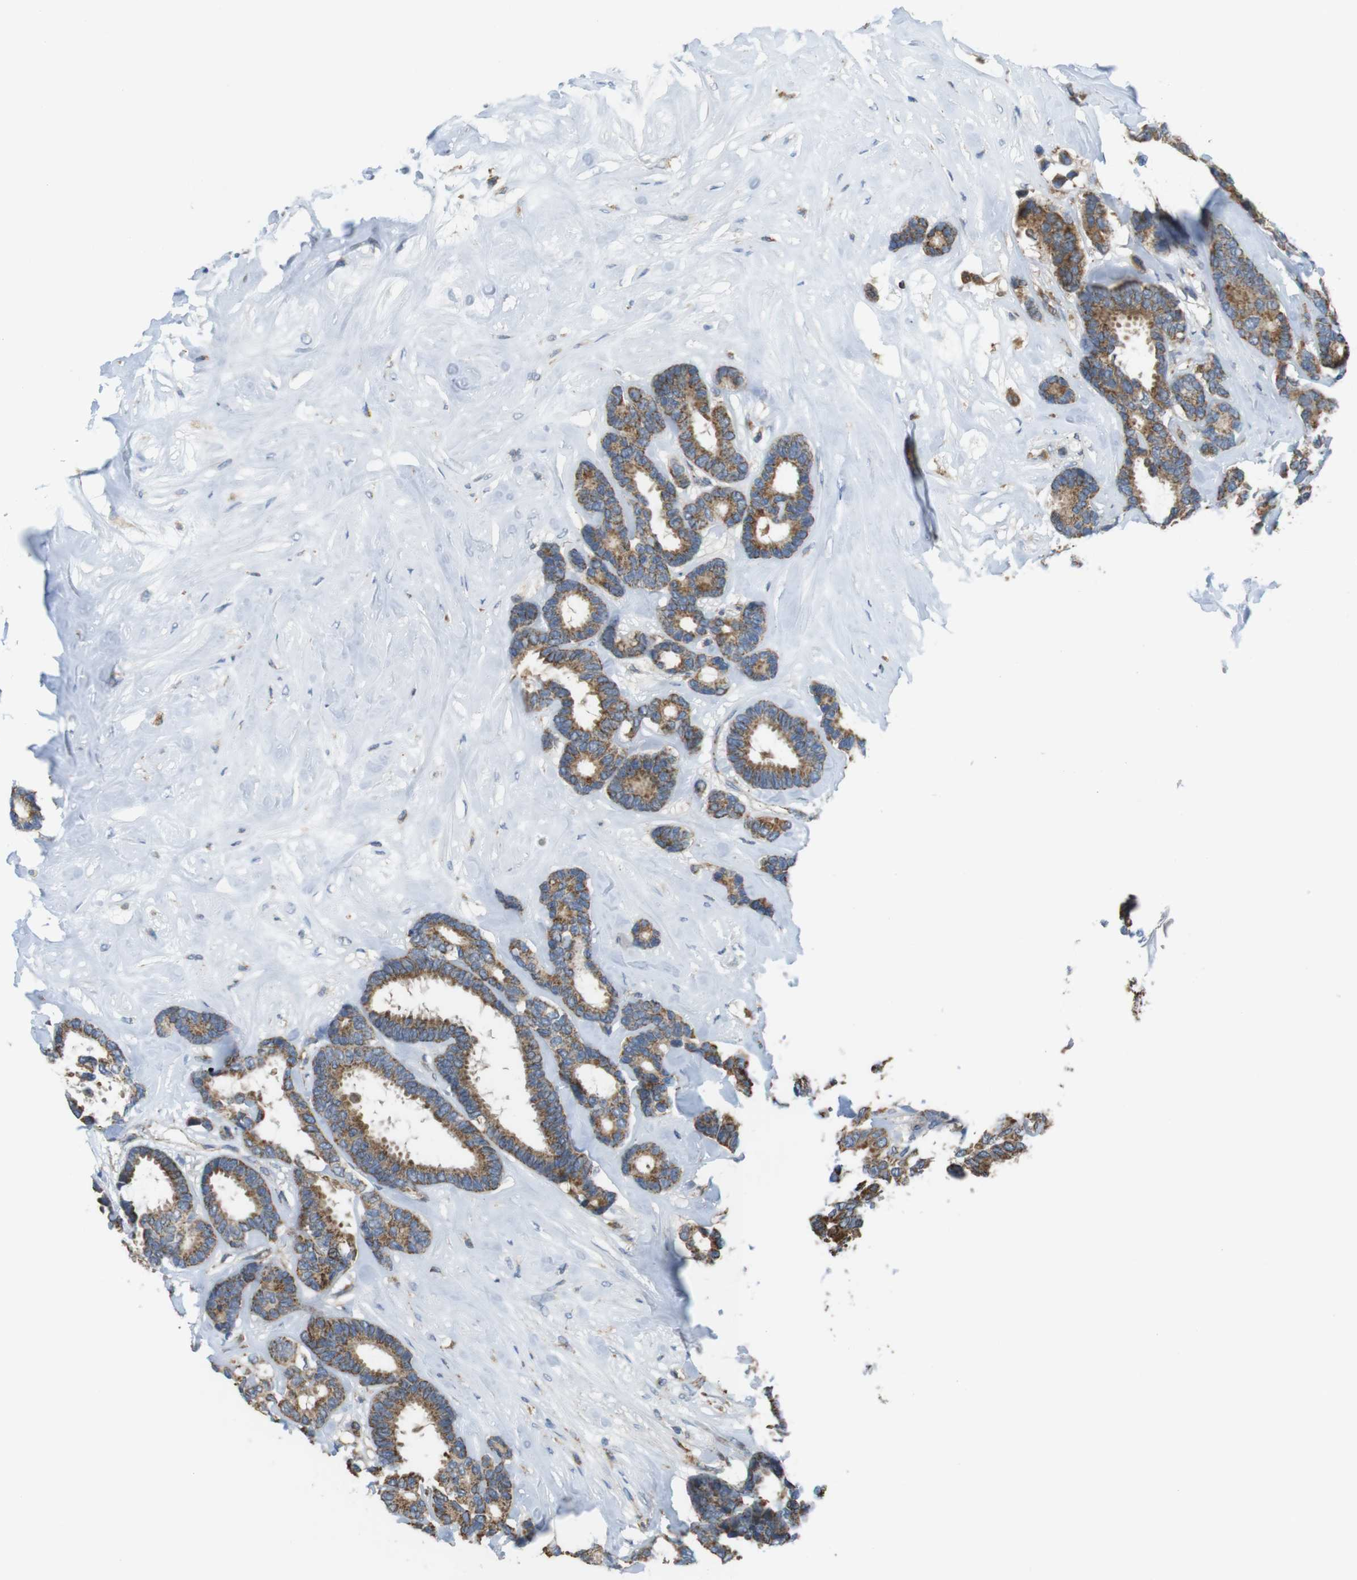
{"staining": {"intensity": "moderate", "quantity": ">75%", "location": "cytoplasmic/membranous"}, "tissue": "breast cancer", "cell_type": "Tumor cells", "image_type": "cancer", "snomed": [{"axis": "morphology", "description": "Duct carcinoma"}, {"axis": "topography", "description": "Breast"}], "caption": "Protein expression analysis of breast cancer demonstrates moderate cytoplasmic/membranous expression in approximately >75% of tumor cells.", "gene": "GRIK2", "patient": {"sex": "female", "age": 87}}